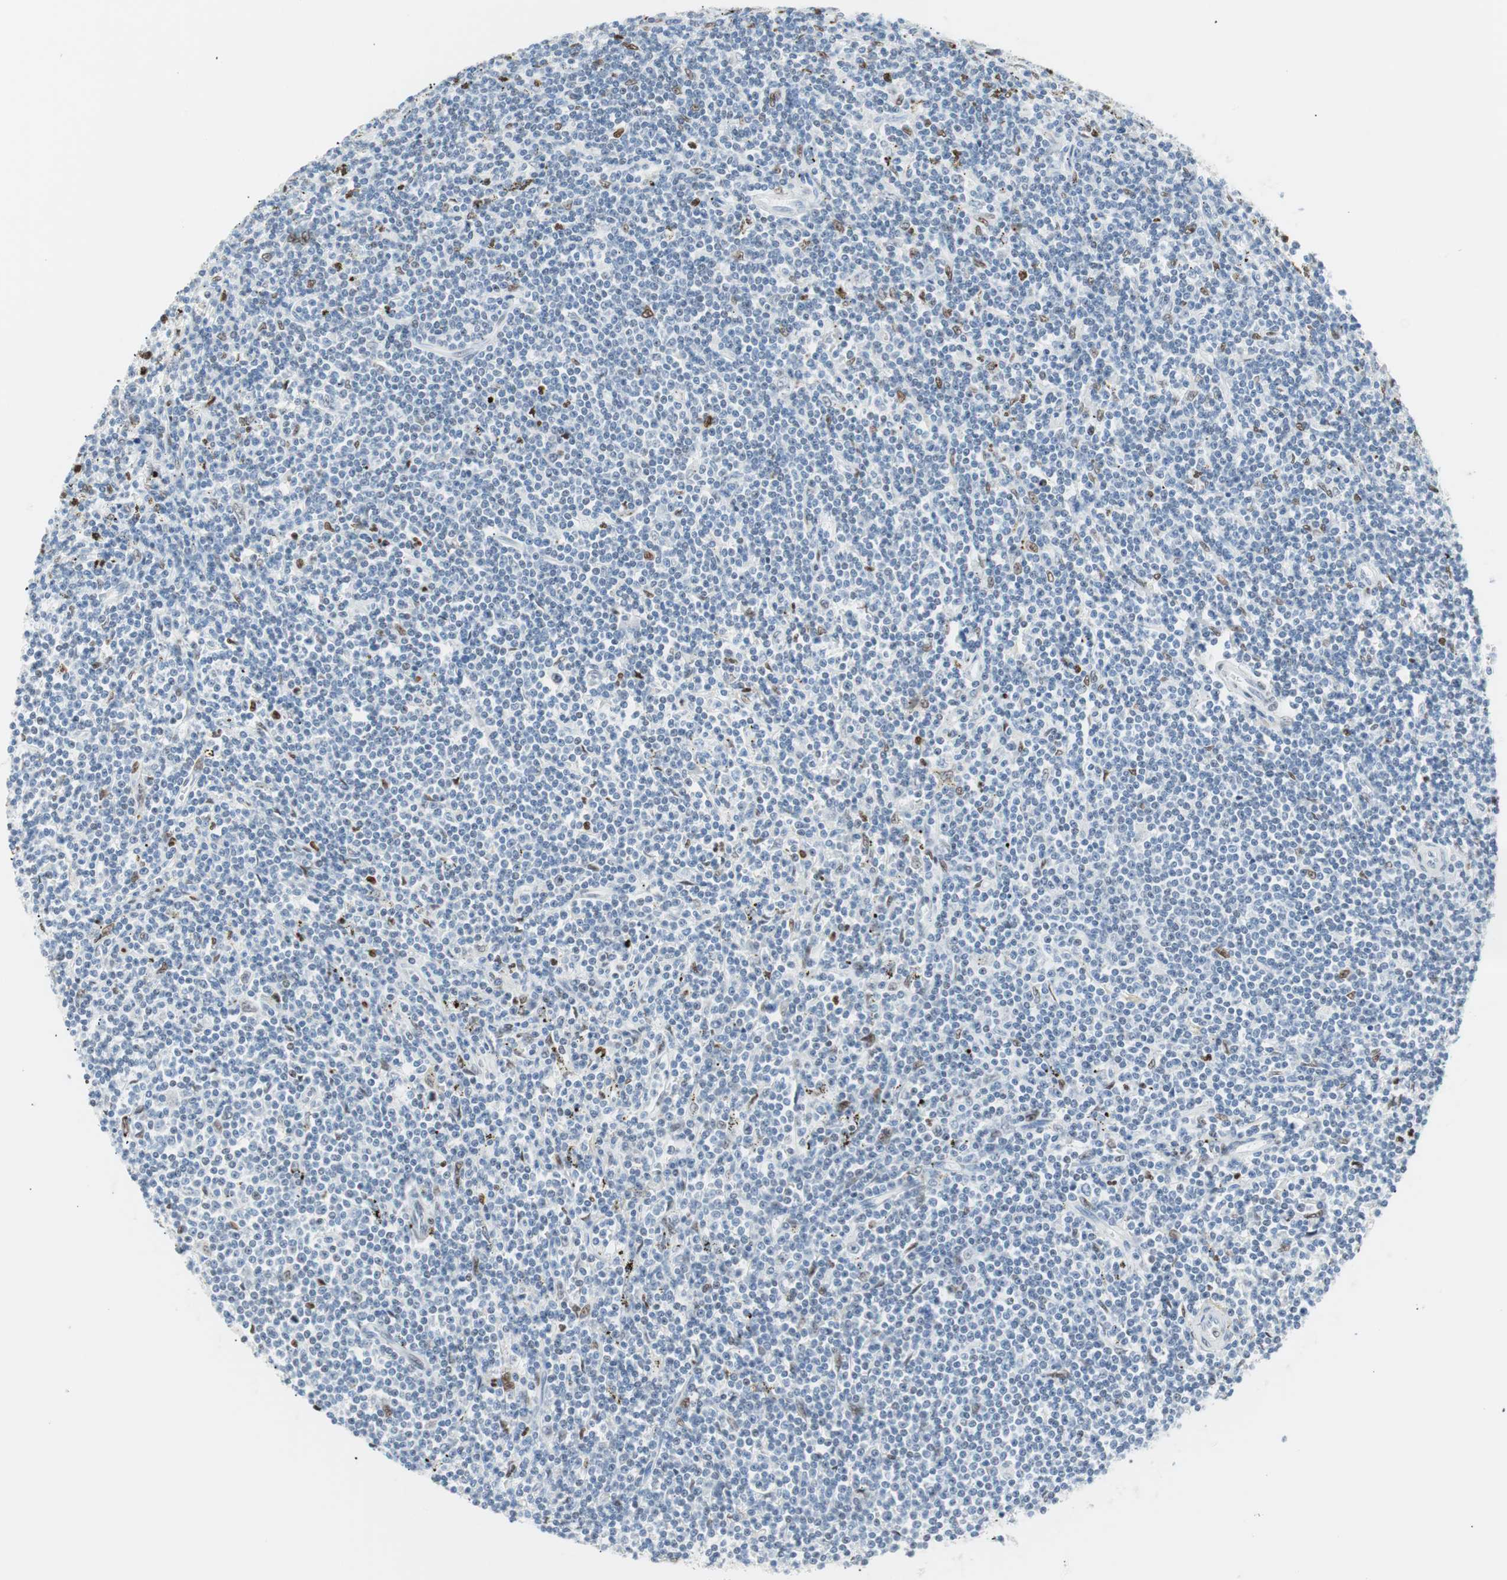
{"staining": {"intensity": "negative", "quantity": "none", "location": "none"}, "tissue": "lymphoma", "cell_type": "Tumor cells", "image_type": "cancer", "snomed": [{"axis": "morphology", "description": "Malignant lymphoma, non-Hodgkin's type, Low grade"}, {"axis": "topography", "description": "Spleen"}], "caption": "An image of human lymphoma is negative for staining in tumor cells.", "gene": "CEBPB", "patient": {"sex": "male", "age": 76}}